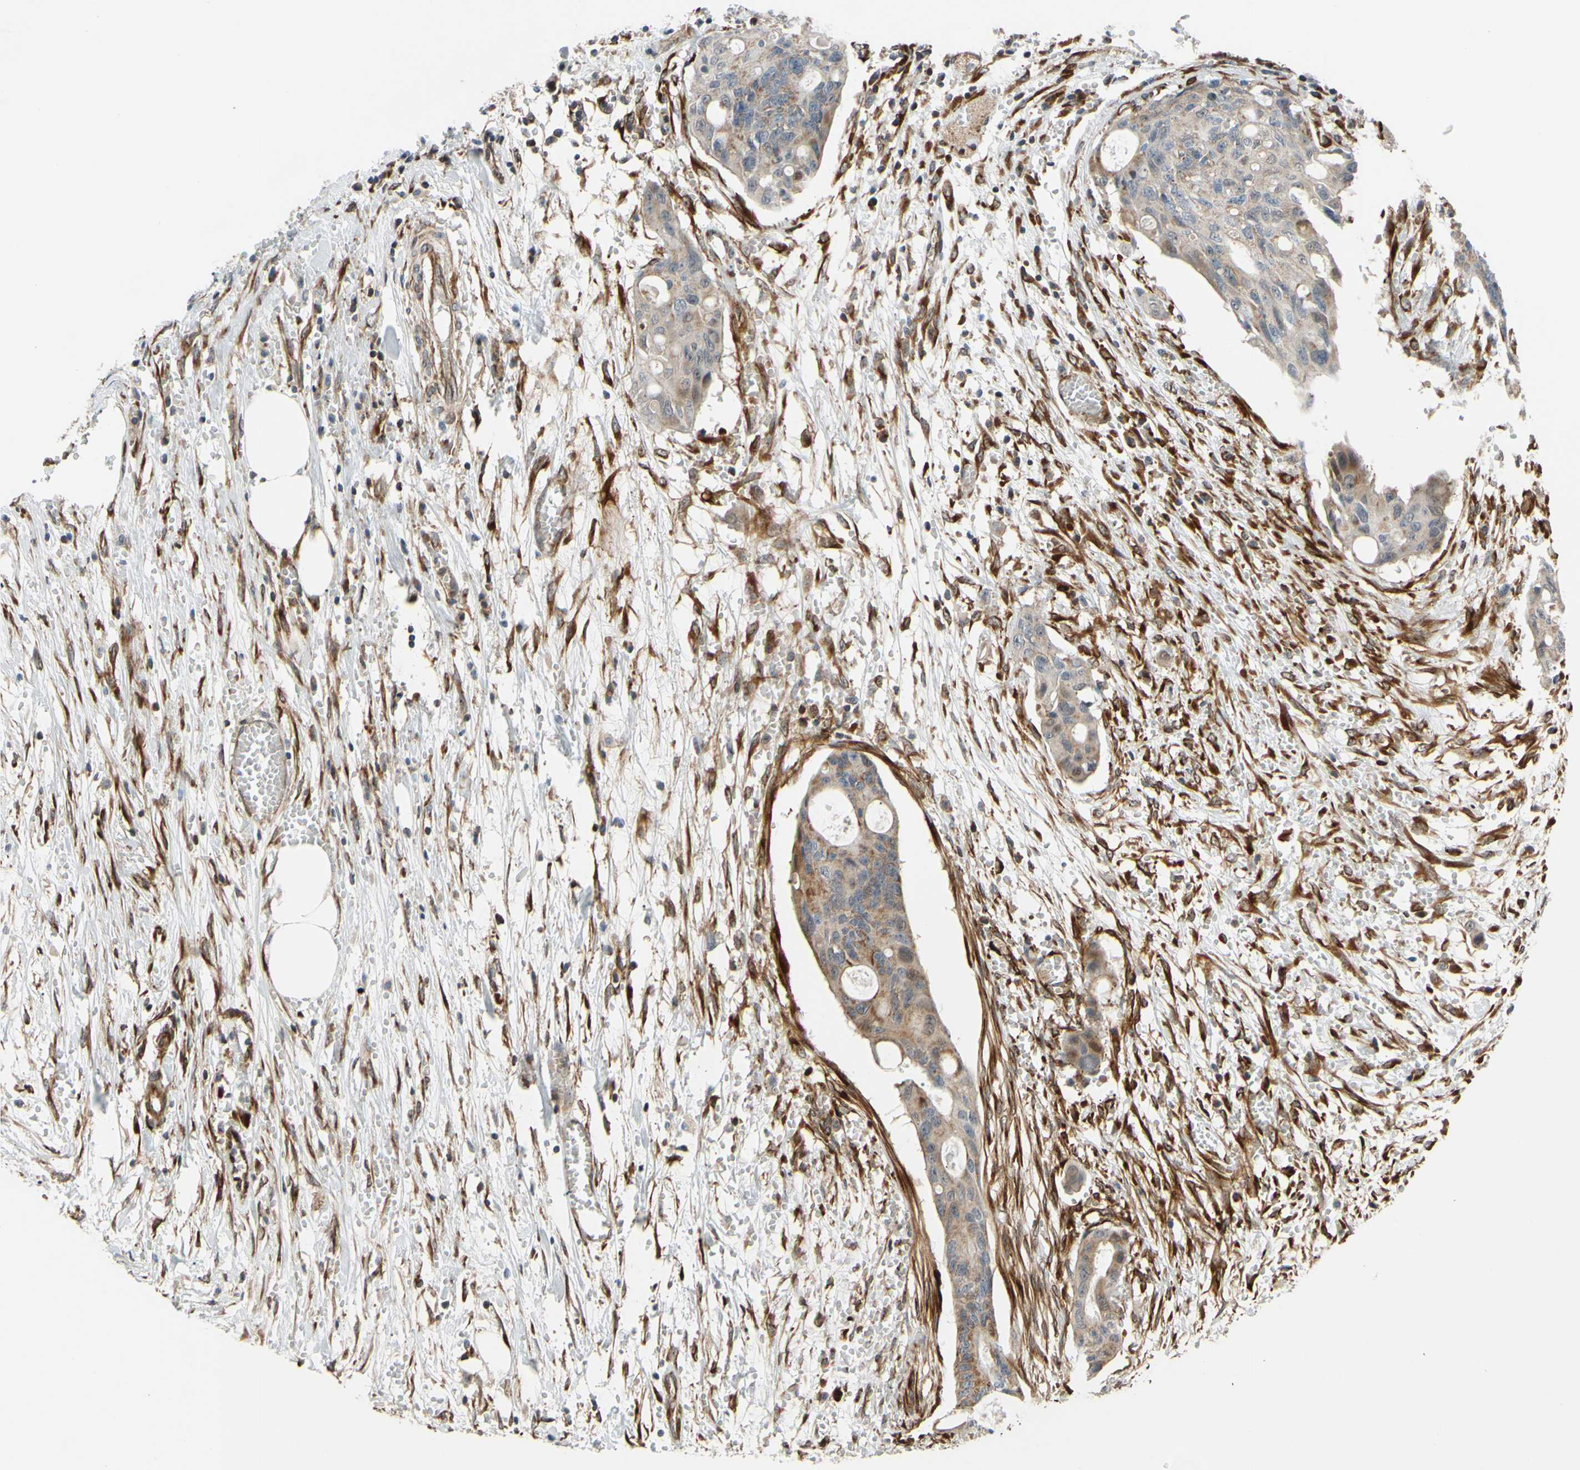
{"staining": {"intensity": "weak", "quantity": ">75%", "location": "cytoplasmic/membranous"}, "tissue": "colorectal cancer", "cell_type": "Tumor cells", "image_type": "cancer", "snomed": [{"axis": "morphology", "description": "Adenocarcinoma, NOS"}, {"axis": "topography", "description": "Colon"}], "caption": "Colorectal adenocarcinoma stained for a protein (brown) displays weak cytoplasmic/membranous positive expression in about >75% of tumor cells.", "gene": "PRAF2", "patient": {"sex": "female", "age": 57}}